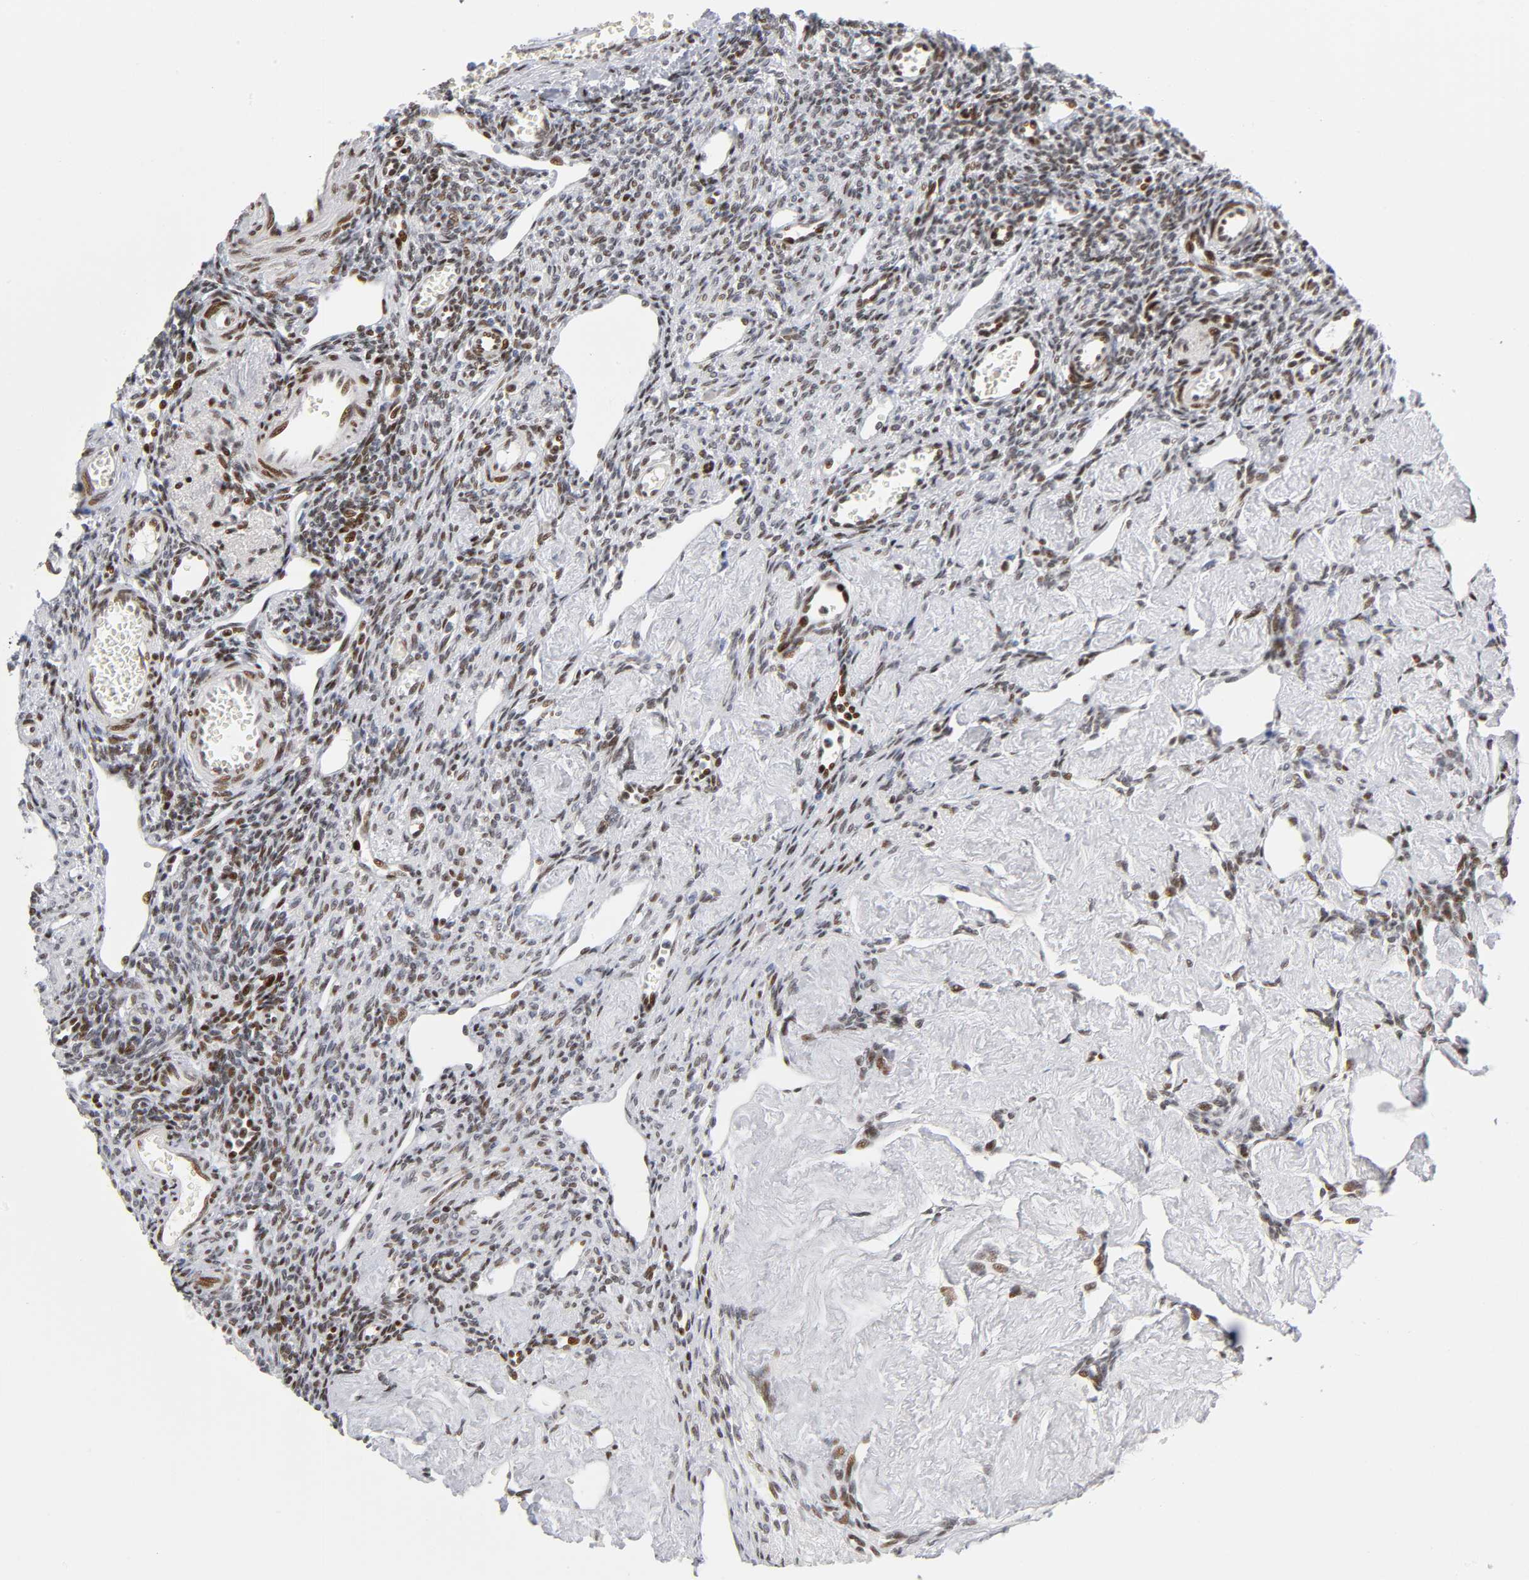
{"staining": {"intensity": "moderate", "quantity": ">75%", "location": "nuclear"}, "tissue": "ovary", "cell_type": "Ovarian stroma cells", "image_type": "normal", "snomed": [{"axis": "morphology", "description": "Normal tissue, NOS"}, {"axis": "topography", "description": "Ovary"}], "caption": "Immunohistochemical staining of unremarkable human ovary exhibits moderate nuclear protein staining in about >75% of ovarian stroma cells.", "gene": "SP3", "patient": {"sex": "female", "age": 33}}